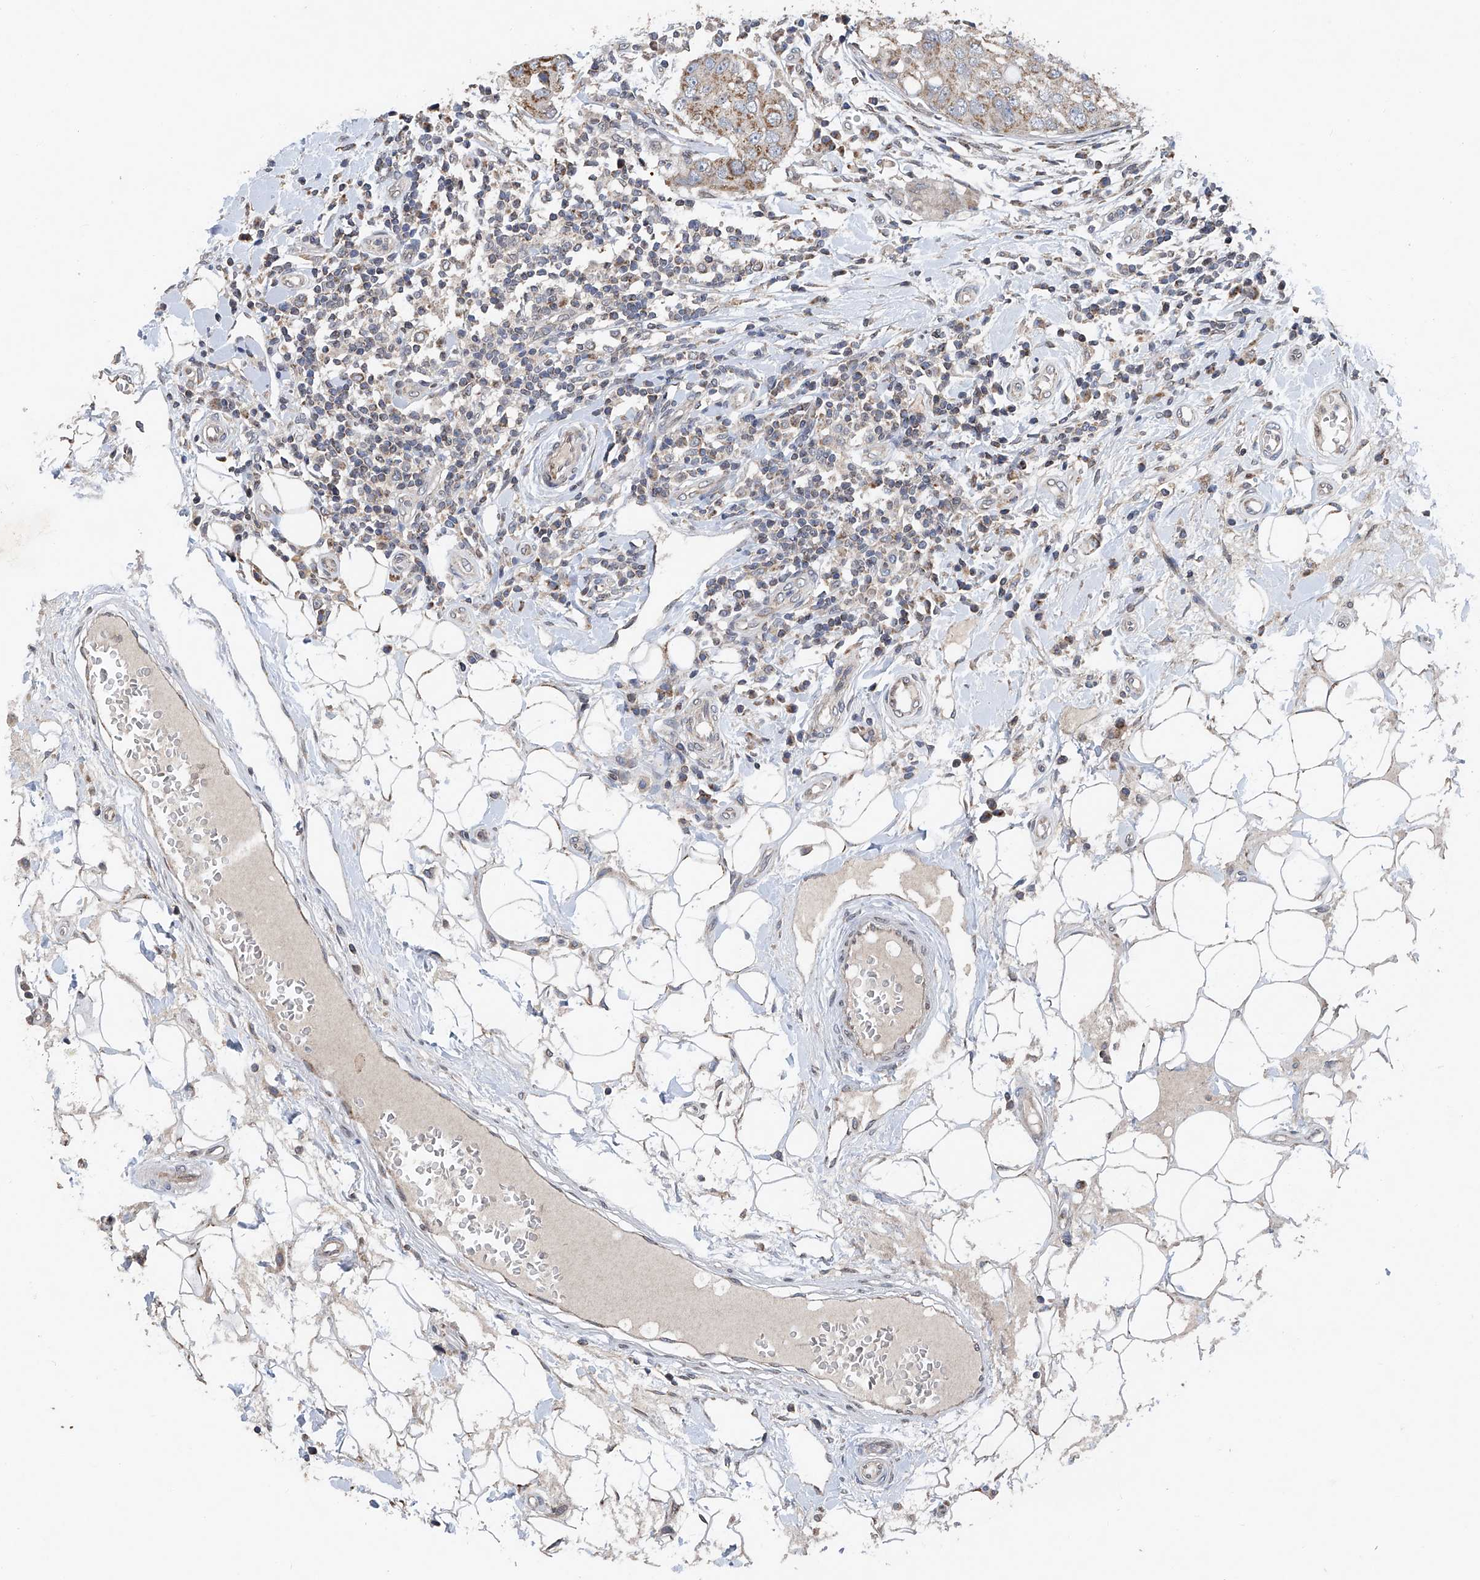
{"staining": {"intensity": "moderate", "quantity": ">75%", "location": "cytoplasmic/membranous"}, "tissue": "breast cancer", "cell_type": "Tumor cells", "image_type": "cancer", "snomed": [{"axis": "morphology", "description": "Duct carcinoma"}, {"axis": "topography", "description": "Breast"}], "caption": "Immunohistochemistry (IHC) micrograph of intraductal carcinoma (breast) stained for a protein (brown), which demonstrates medium levels of moderate cytoplasmic/membranous expression in about >75% of tumor cells.", "gene": "BCKDHB", "patient": {"sex": "female", "age": 27}}